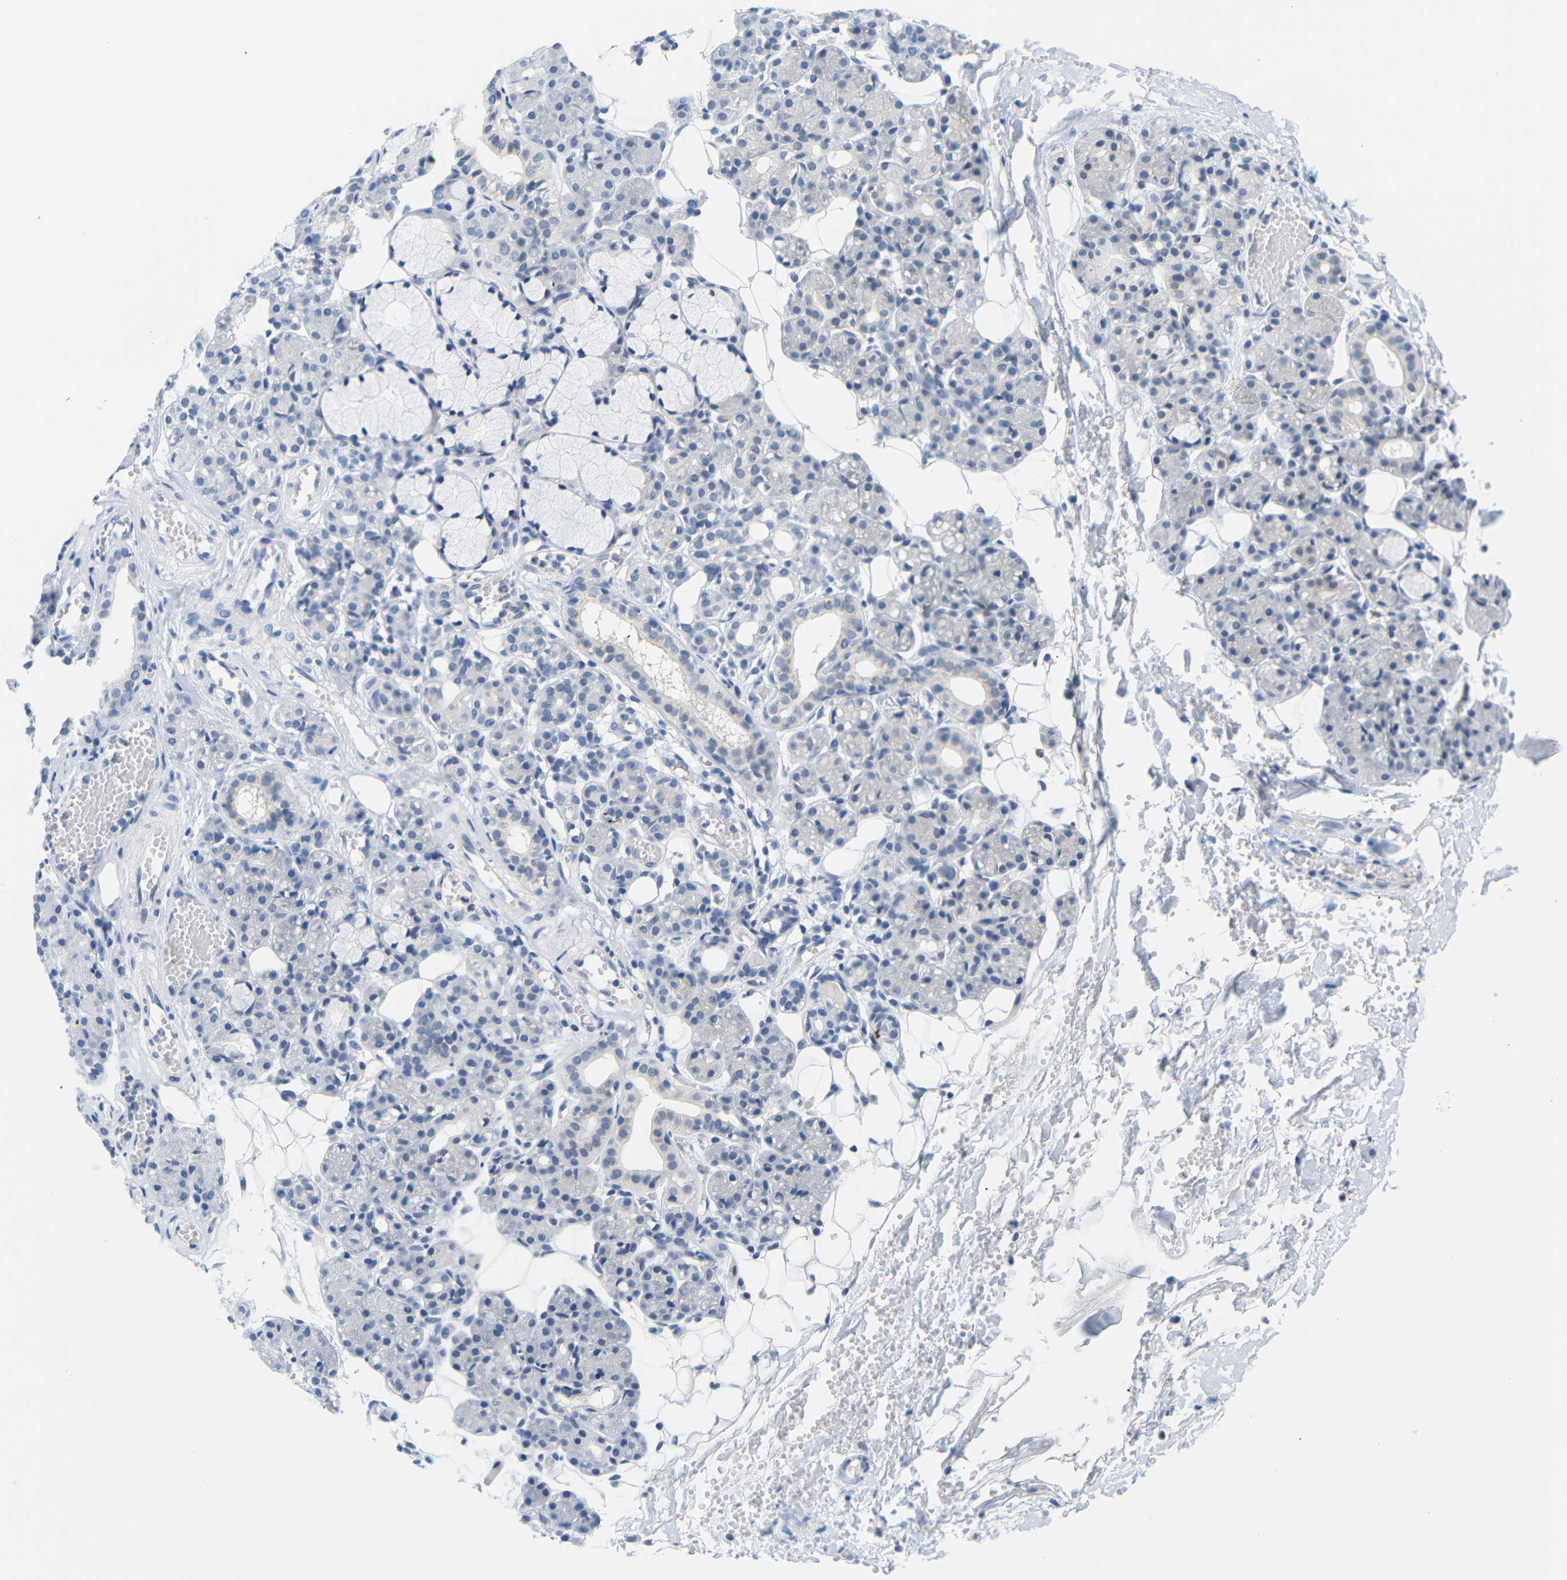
{"staining": {"intensity": "negative", "quantity": "none", "location": "none"}, "tissue": "salivary gland", "cell_type": "Glandular cells", "image_type": "normal", "snomed": [{"axis": "morphology", "description": "Normal tissue, NOS"}, {"axis": "topography", "description": "Salivary gland"}], "caption": "Protein analysis of normal salivary gland shows no significant positivity in glandular cells. The staining was performed using DAB to visualize the protein expression in brown, while the nuclei were stained in blue with hematoxylin (Magnification: 20x).", "gene": "GJA5", "patient": {"sex": "male", "age": 63}}